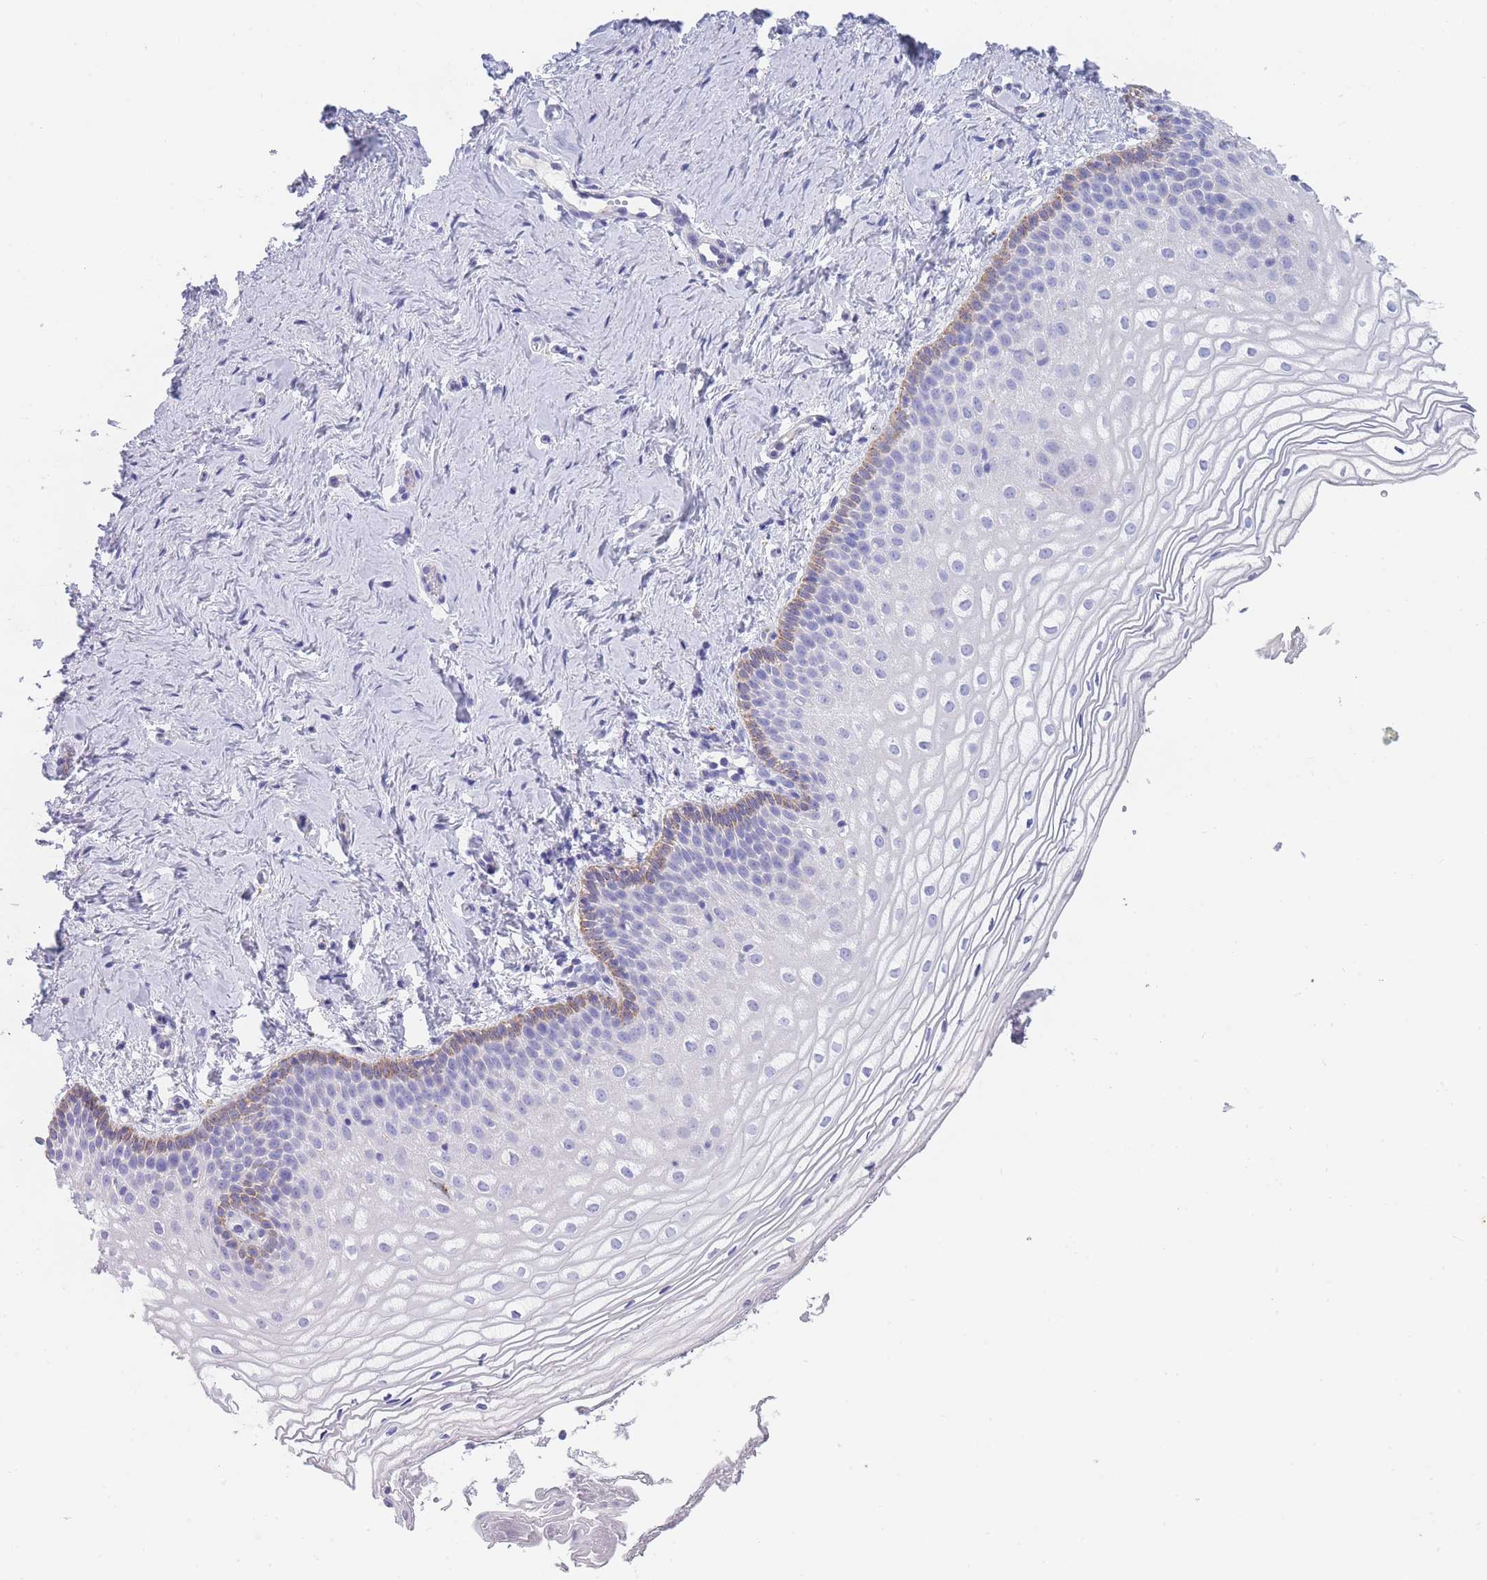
{"staining": {"intensity": "moderate", "quantity": "<25%", "location": "cytoplasmic/membranous"}, "tissue": "vagina", "cell_type": "Squamous epithelial cells", "image_type": "normal", "snomed": [{"axis": "morphology", "description": "Normal tissue, NOS"}, {"axis": "topography", "description": "Vagina"}], "caption": "This histopathology image displays benign vagina stained with immunohistochemistry (IHC) to label a protein in brown. The cytoplasmic/membranous of squamous epithelial cells show moderate positivity for the protein. Nuclei are counter-stained blue.", "gene": "GAA", "patient": {"sex": "female", "age": 56}}